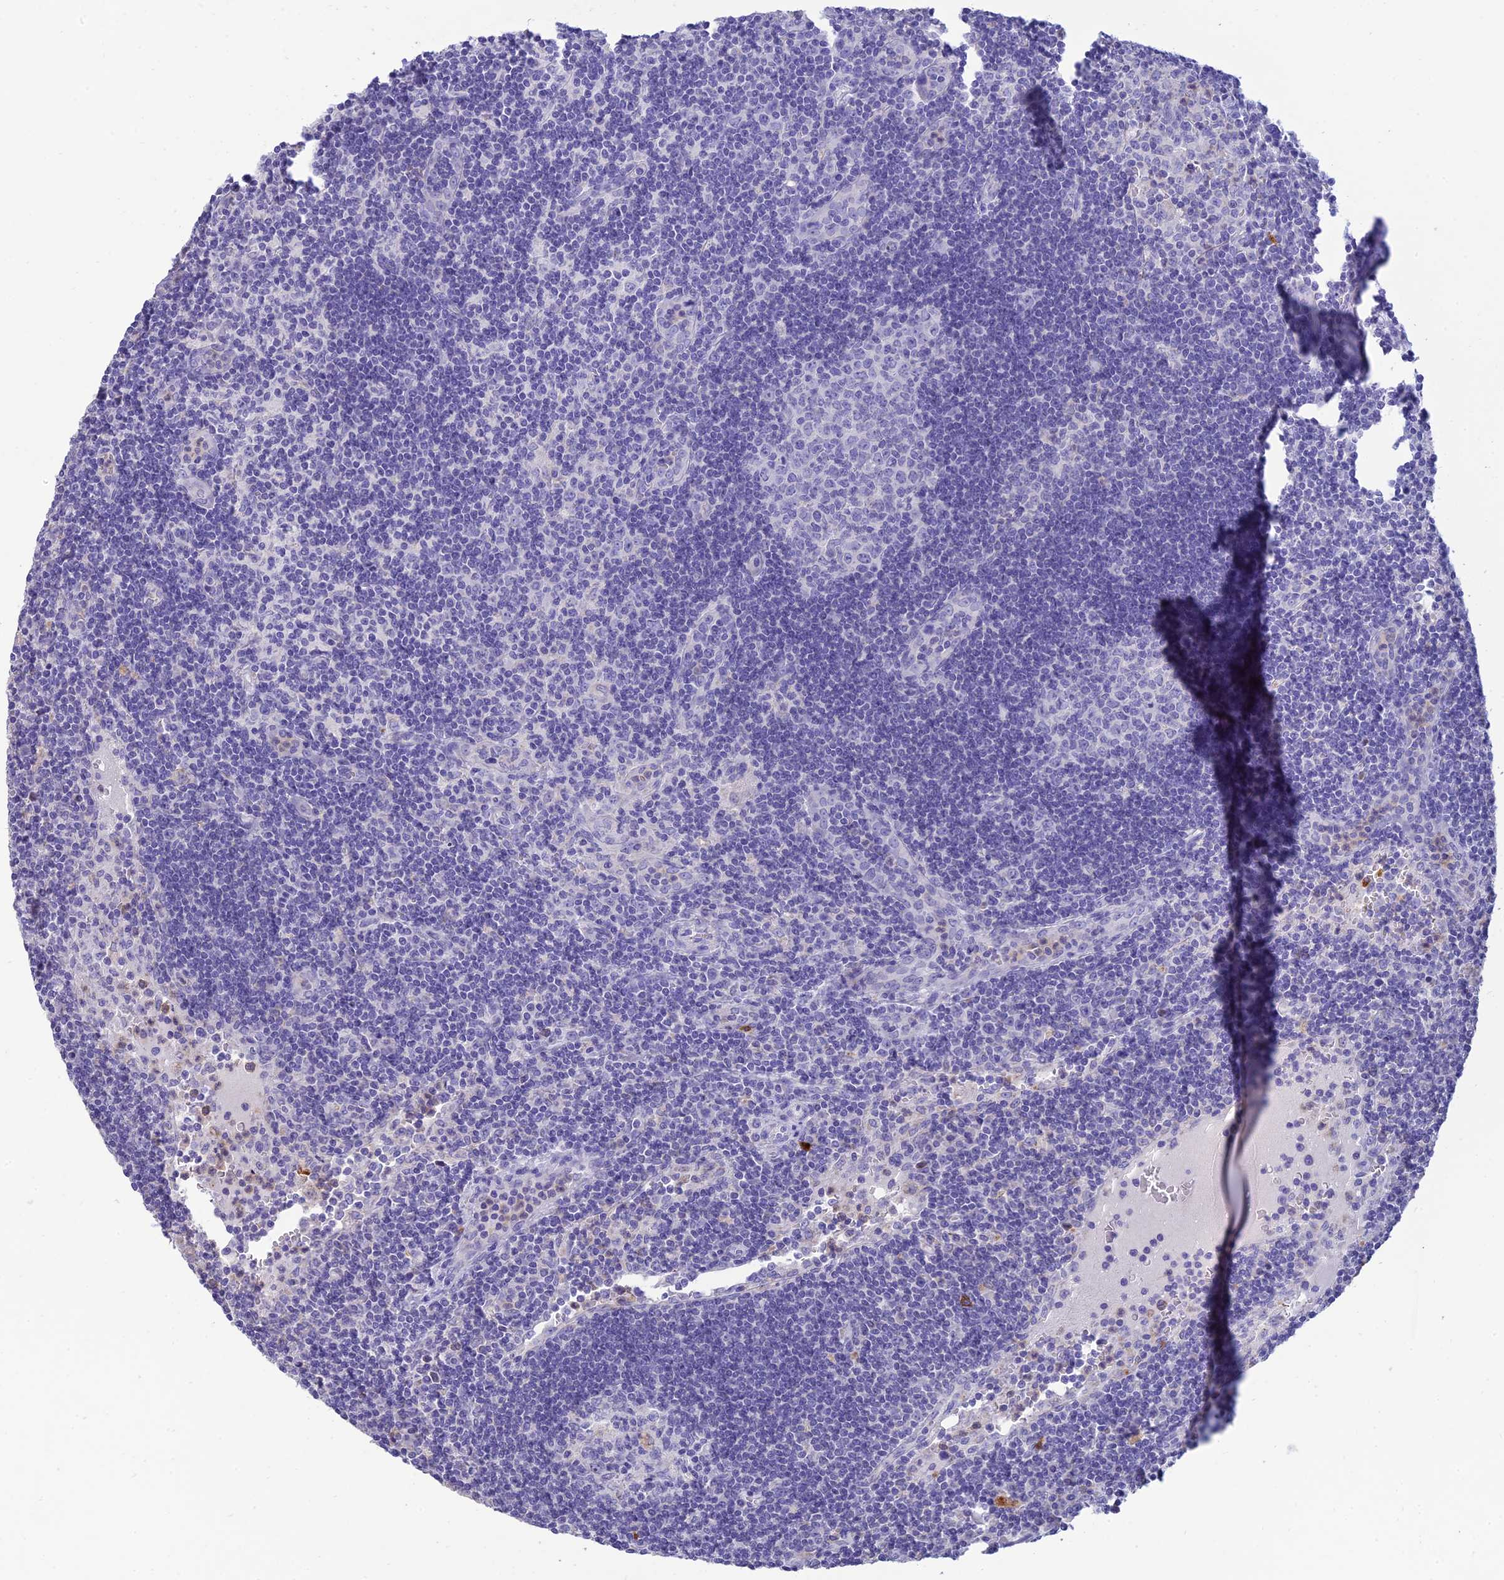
{"staining": {"intensity": "negative", "quantity": "none", "location": "none"}, "tissue": "lymph node", "cell_type": "Germinal center cells", "image_type": "normal", "snomed": [{"axis": "morphology", "description": "Normal tissue, NOS"}, {"axis": "topography", "description": "Lymph node"}], "caption": "The immunohistochemistry (IHC) image has no significant positivity in germinal center cells of lymph node. The staining was performed using DAB to visualize the protein expression in brown, while the nuclei were stained in blue with hematoxylin (Magnification: 20x).", "gene": "MAL2", "patient": {"sex": "female", "age": 32}}